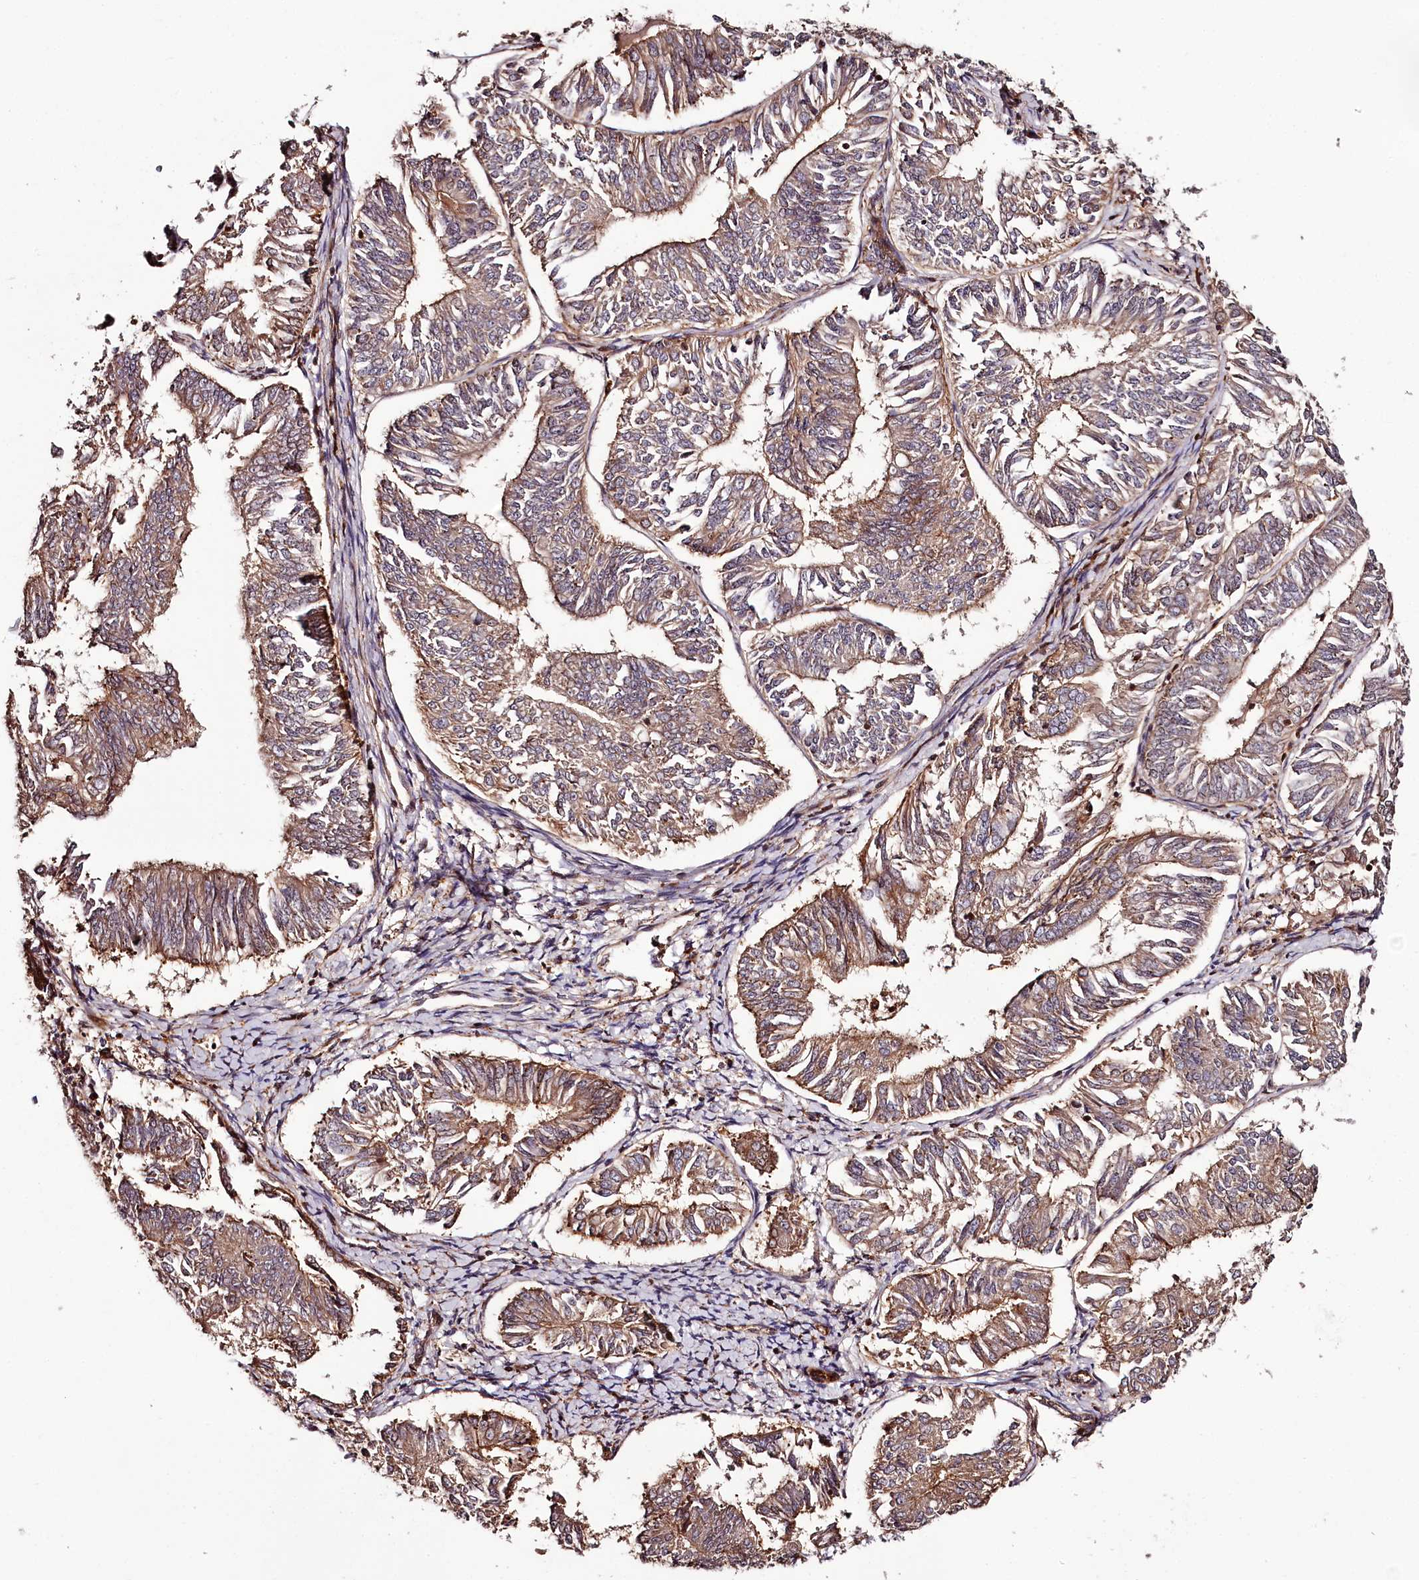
{"staining": {"intensity": "moderate", "quantity": ">75%", "location": "cytoplasmic/membranous"}, "tissue": "endometrial cancer", "cell_type": "Tumor cells", "image_type": "cancer", "snomed": [{"axis": "morphology", "description": "Adenocarcinoma, NOS"}, {"axis": "topography", "description": "Endometrium"}], "caption": "Tumor cells reveal medium levels of moderate cytoplasmic/membranous staining in about >75% of cells in endometrial adenocarcinoma.", "gene": "KIF14", "patient": {"sex": "female", "age": 58}}